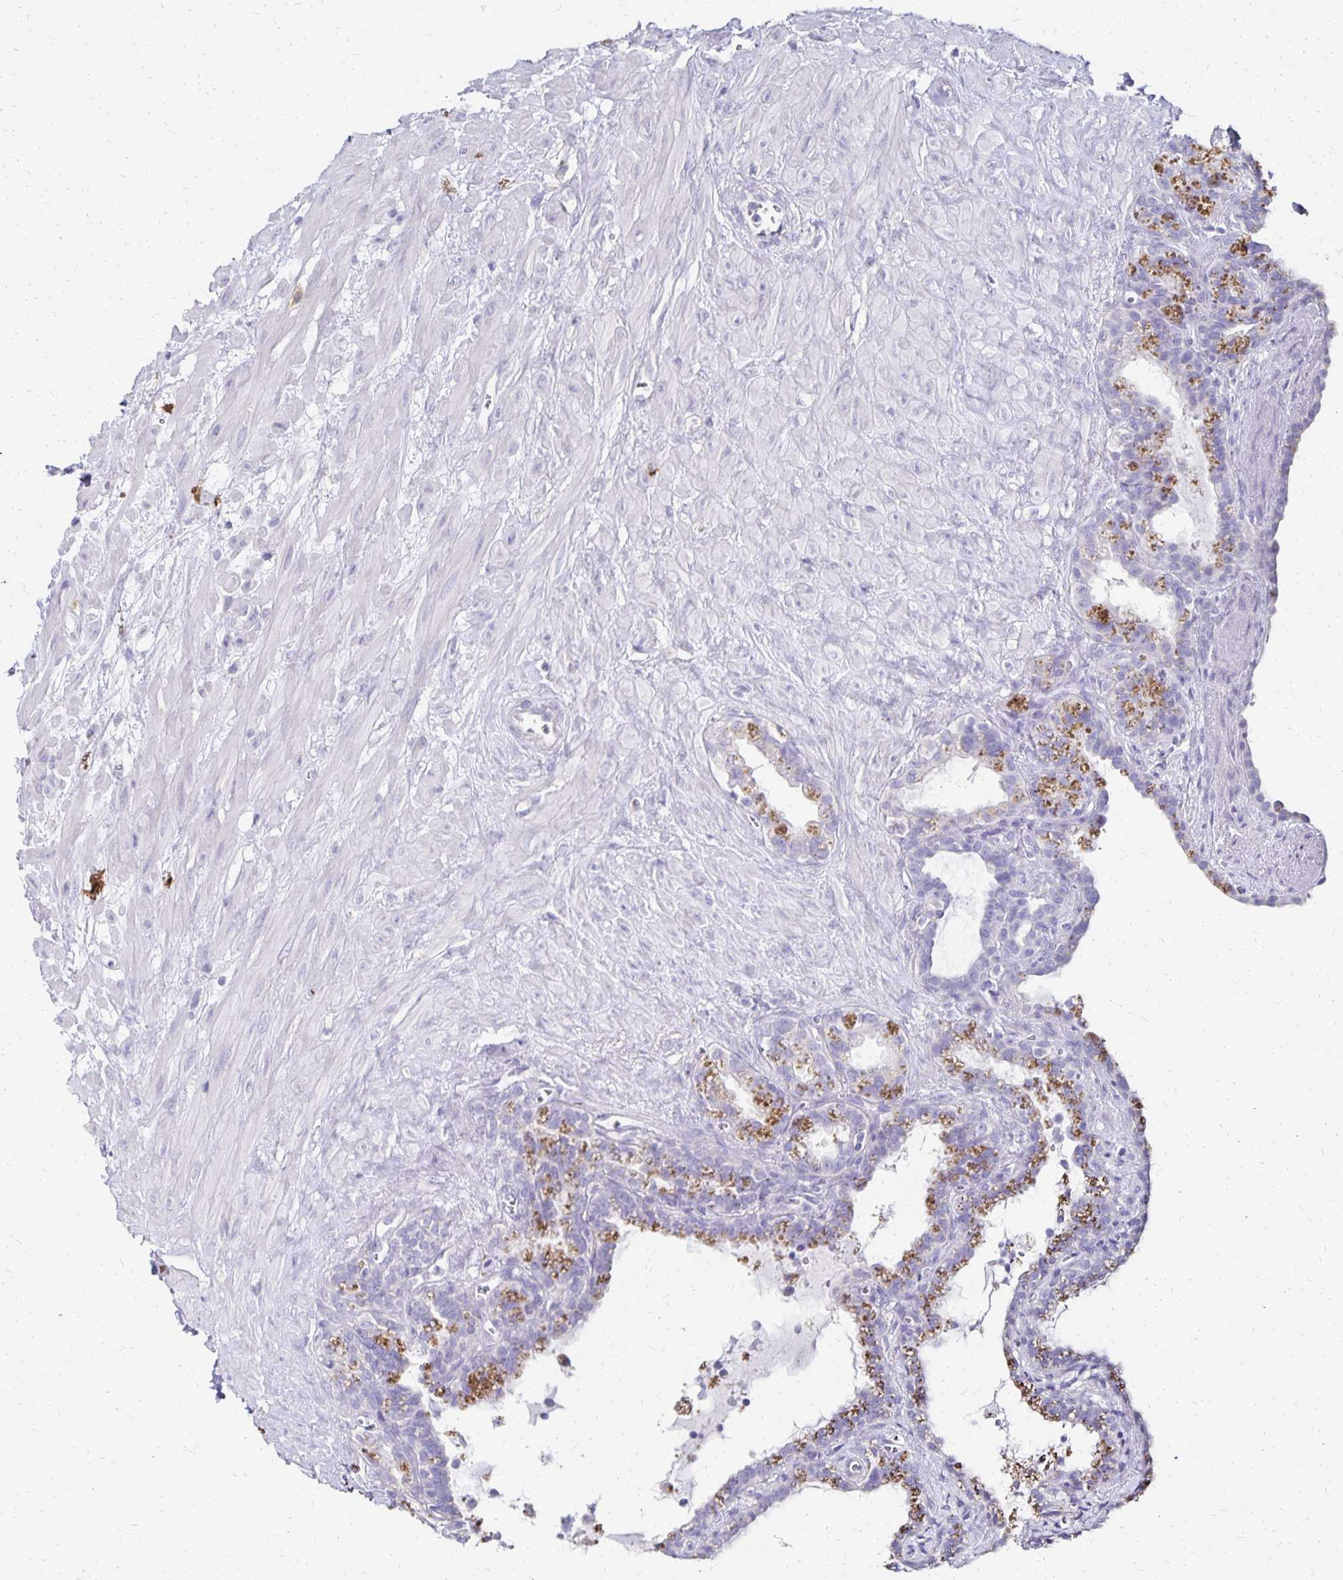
{"staining": {"intensity": "moderate", "quantity": "<25%", "location": "cytoplasmic/membranous"}, "tissue": "seminal vesicle", "cell_type": "Glandular cells", "image_type": "normal", "snomed": [{"axis": "morphology", "description": "Normal tissue, NOS"}, {"axis": "topography", "description": "Seminal veicle"}], "caption": "This is a histology image of immunohistochemistry (IHC) staining of normal seminal vesicle, which shows moderate expression in the cytoplasmic/membranous of glandular cells.", "gene": "DYNLT4", "patient": {"sex": "male", "age": 76}}